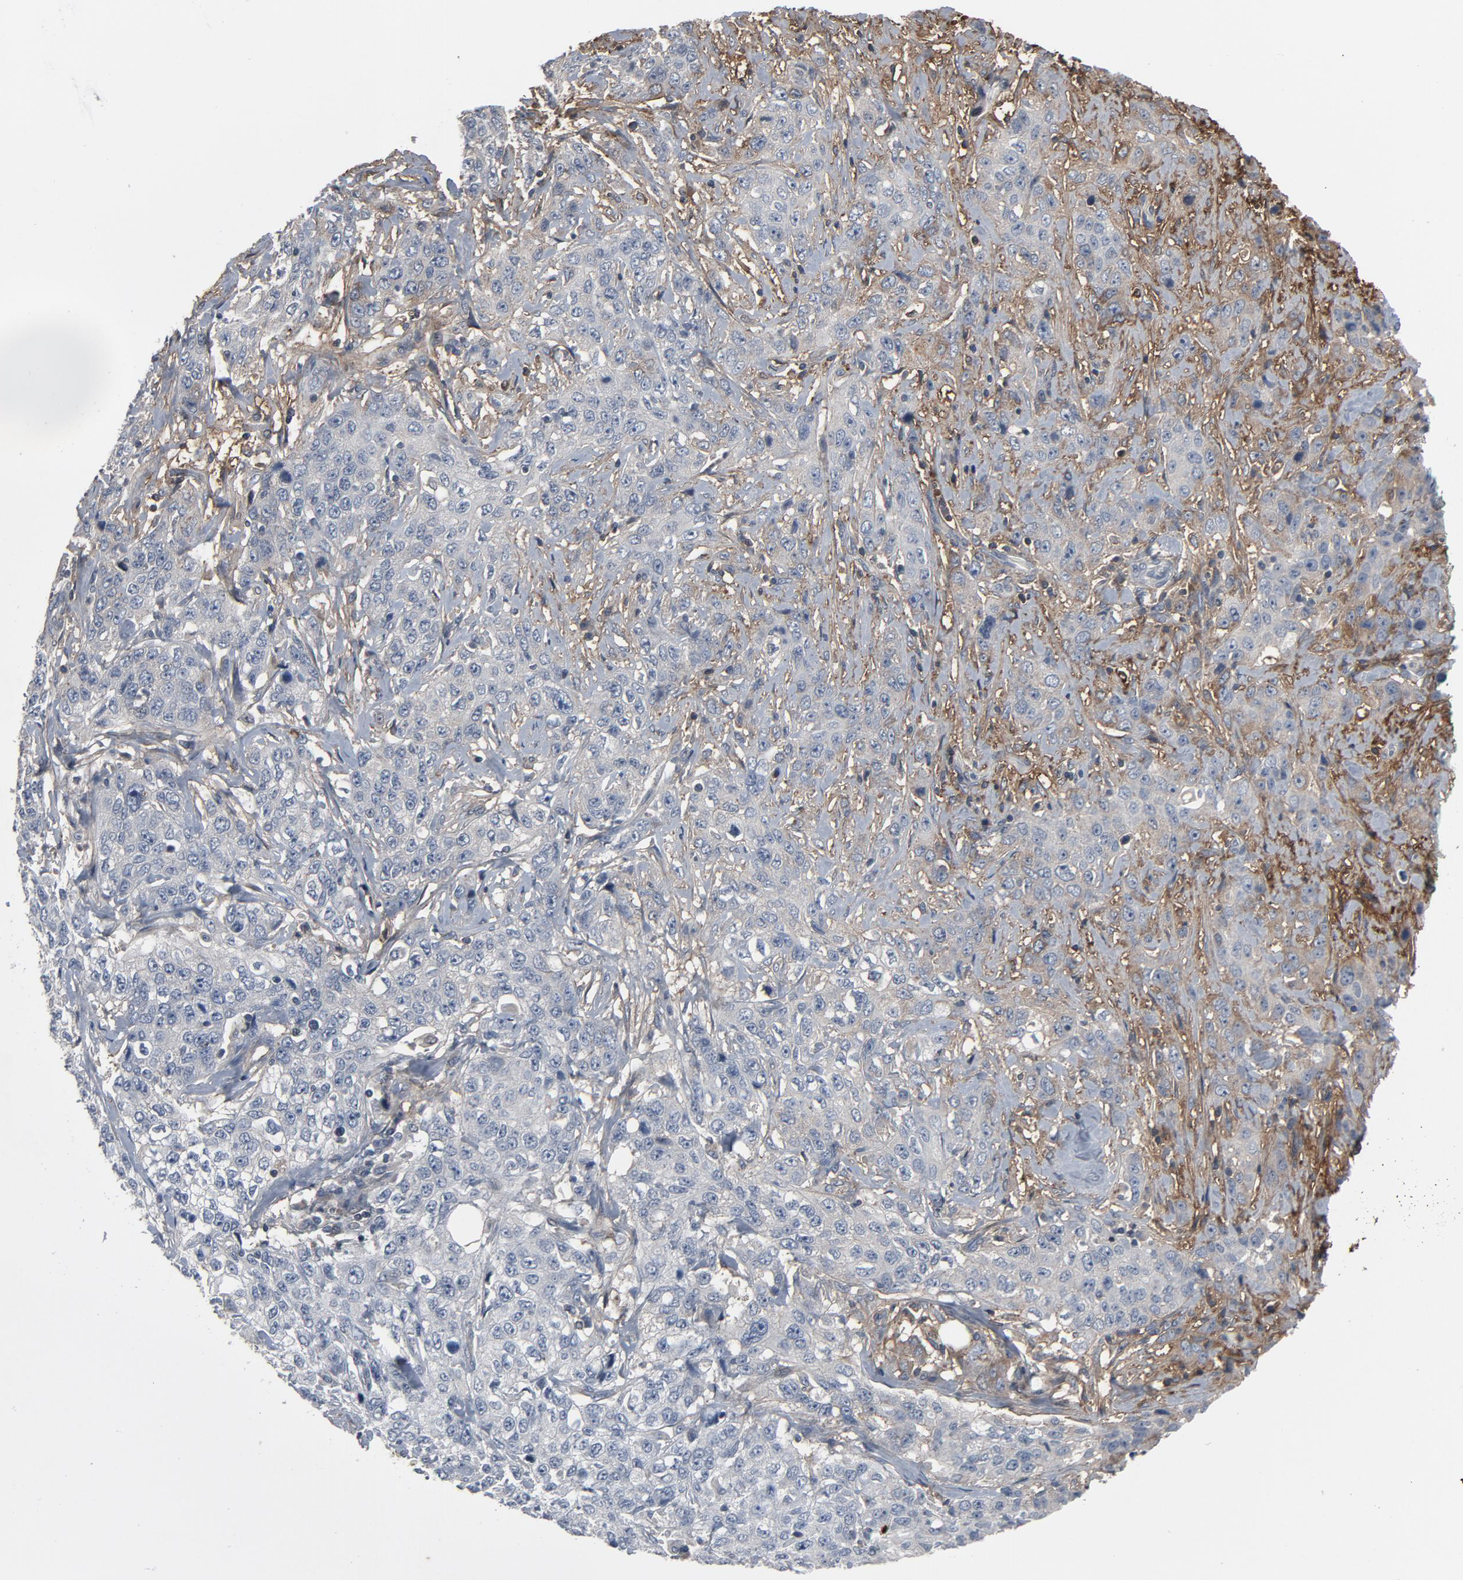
{"staining": {"intensity": "negative", "quantity": "none", "location": "none"}, "tissue": "stomach cancer", "cell_type": "Tumor cells", "image_type": "cancer", "snomed": [{"axis": "morphology", "description": "Adenocarcinoma, NOS"}, {"axis": "topography", "description": "Stomach"}], "caption": "The immunohistochemistry (IHC) micrograph has no significant expression in tumor cells of stomach adenocarcinoma tissue. (Stains: DAB immunohistochemistry with hematoxylin counter stain, Microscopy: brightfield microscopy at high magnification).", "gene": "PDZD4", "patient": {"sex": "male", "age": 48}}